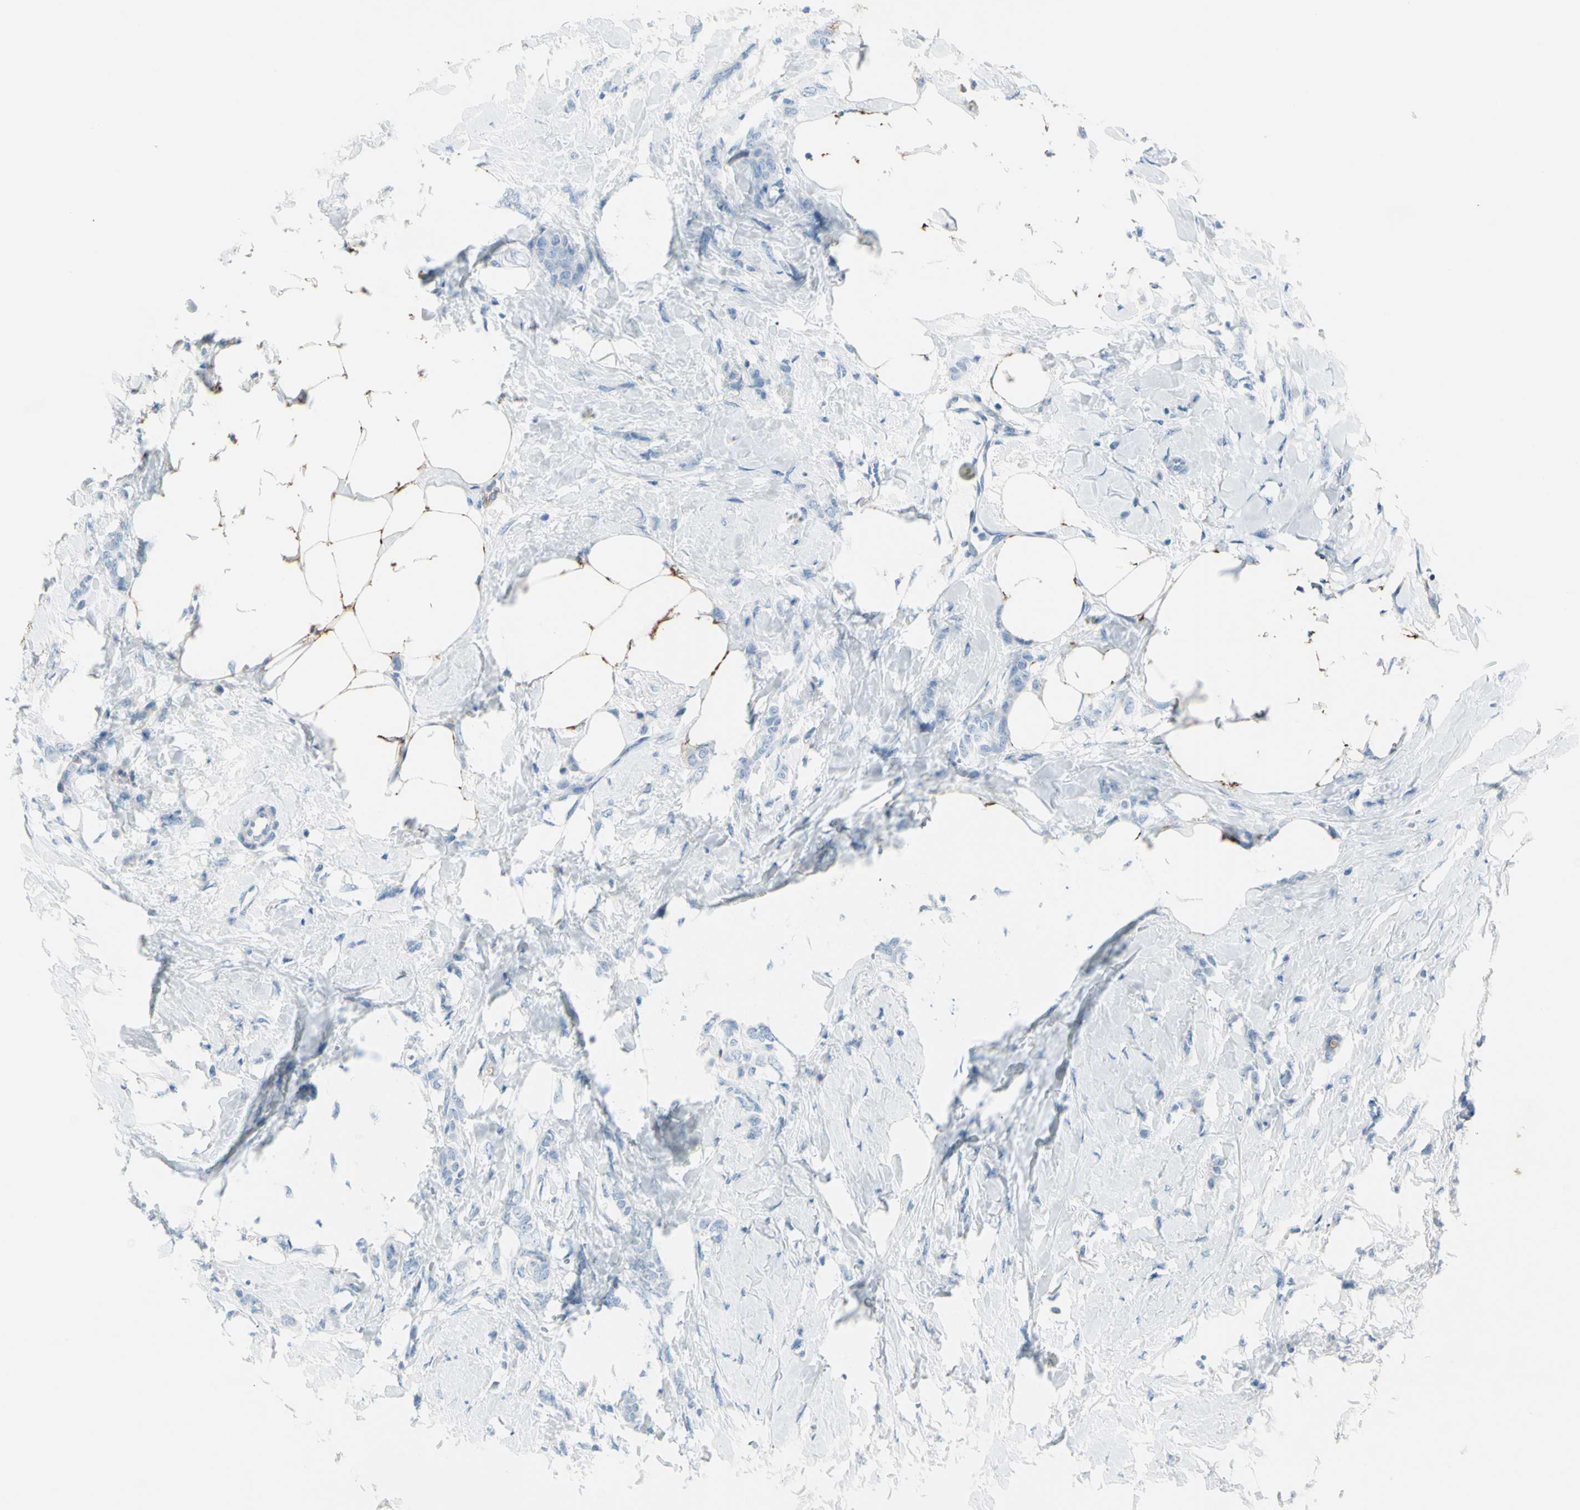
{"staining": {"intensity": "negative", "quantity": "none", "location": "none"}, "tissue": "breast cancer", "cell_type": "Tumor cells", "image_type": "cancer", "snomed": [{"axis": "morphology", "description": "Lobular carcinoma, in situ"}, {"axis": "morphology", "description": "Lobular carcinoma"}, {"axis": "topography", "description": "Breast"}], "caption": "Human breast cancer (lobular carcinoma in situ) stained for a protein using immunohistochemistry reveals no expression in tumor cells.", "gene": "GPR34", "patient": {"sex": "female", "age": 41}}